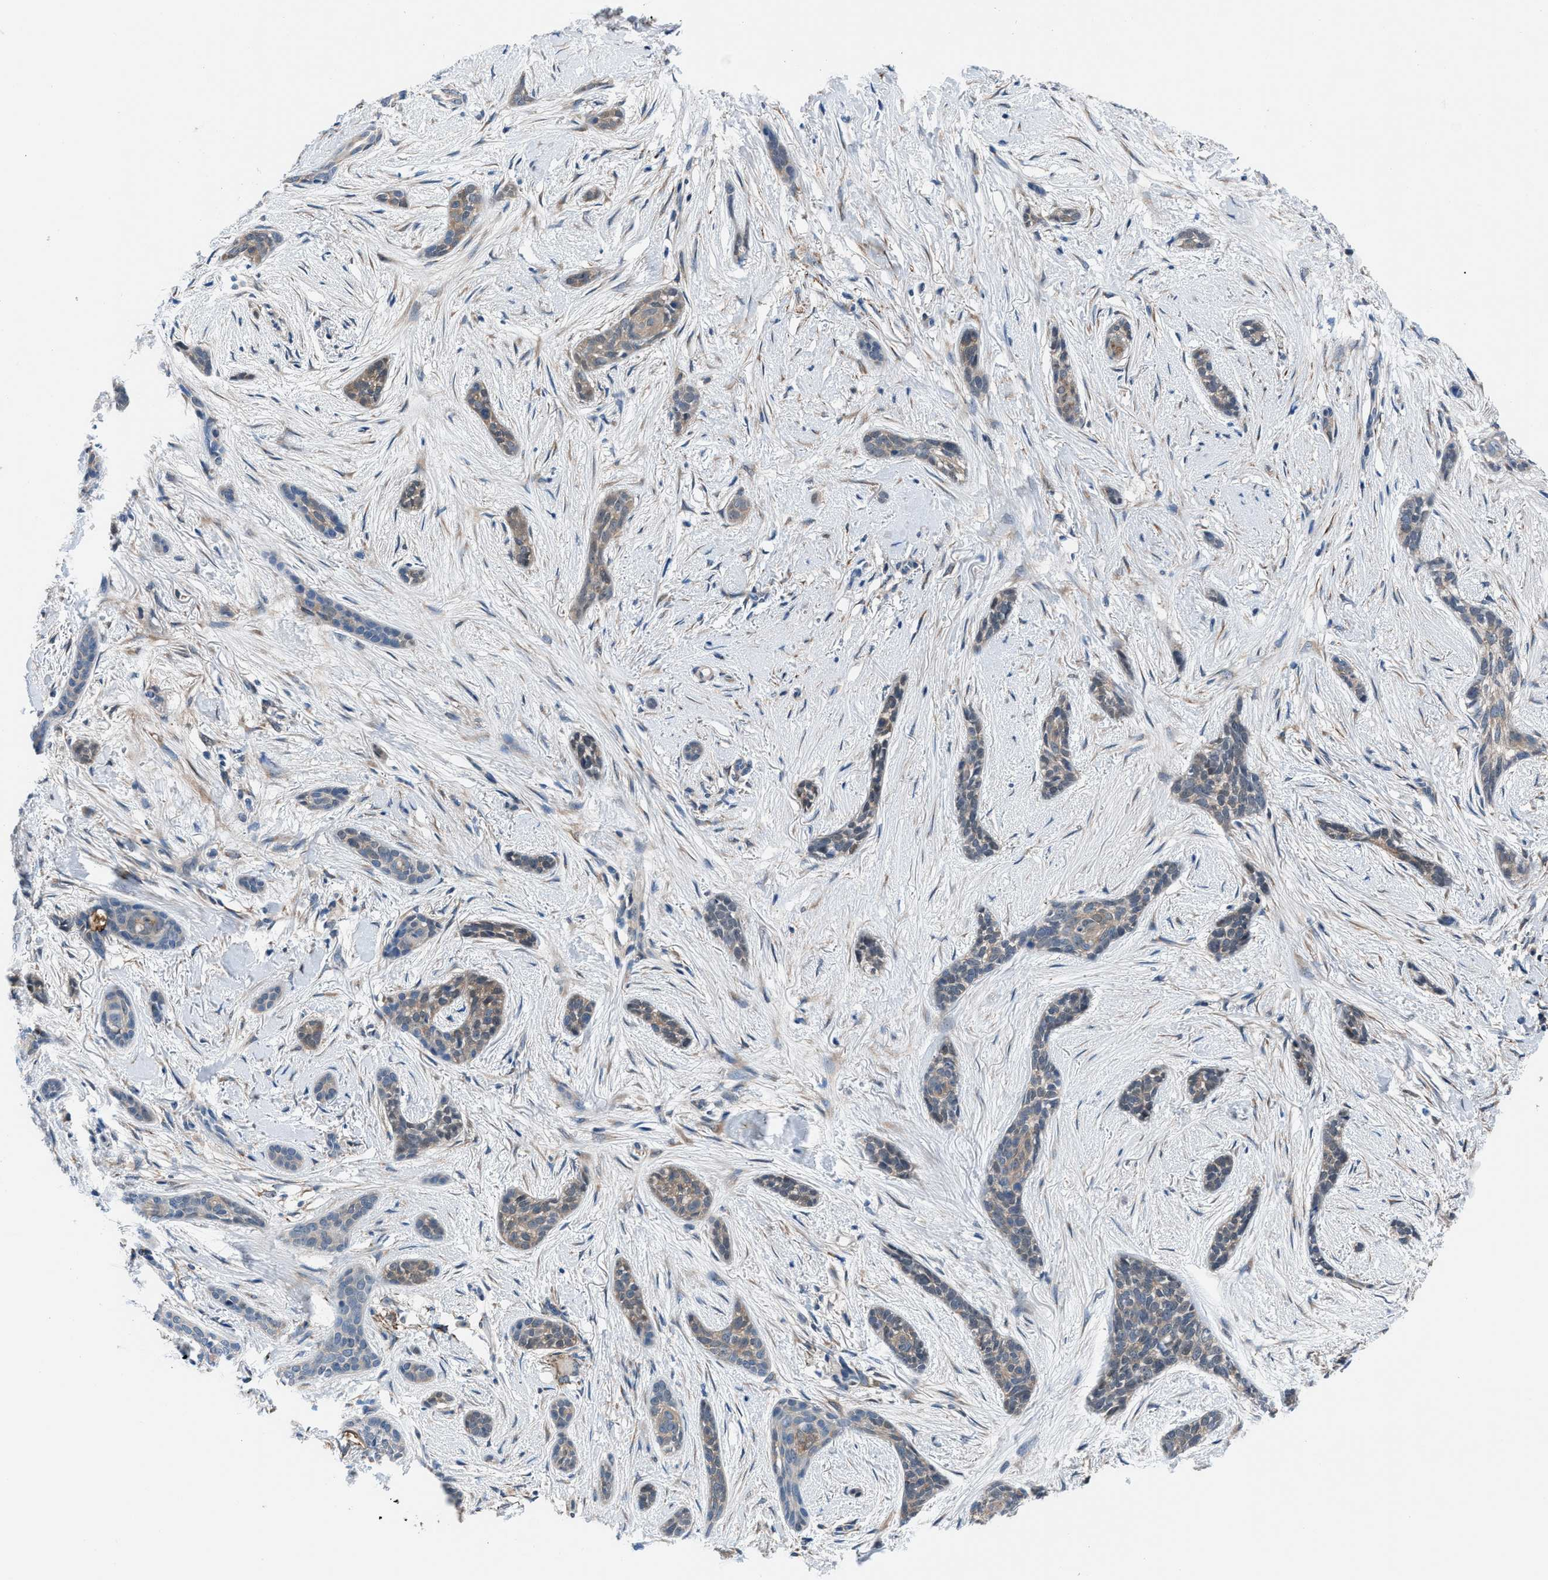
{"staining": {"intensity": "weak", "quantity": "25%-75%", "location": "cytoplasmic/membranous"}, "tissue": "skin cancer", "cell_type": "Tumor cells", "image_type": "cancer", "snomed": [{"axis": "morphology", "description": "Basal cell carcinoma"}, {"axis": "morphology", "description": "Adnexal tumor, benign"}, {"axis": "topography", "description": "Skin"}], "caption": "Protein expression analysis of human skin cancer reveals weak cytoplasmic/membranous positivity in about 25%-75% of tumor cells. The protein of interest is shown in brown color, while the nuclei are stained blue.", "gene": "TMEM45B", "patient": {"sex": "female", "age": 42}}